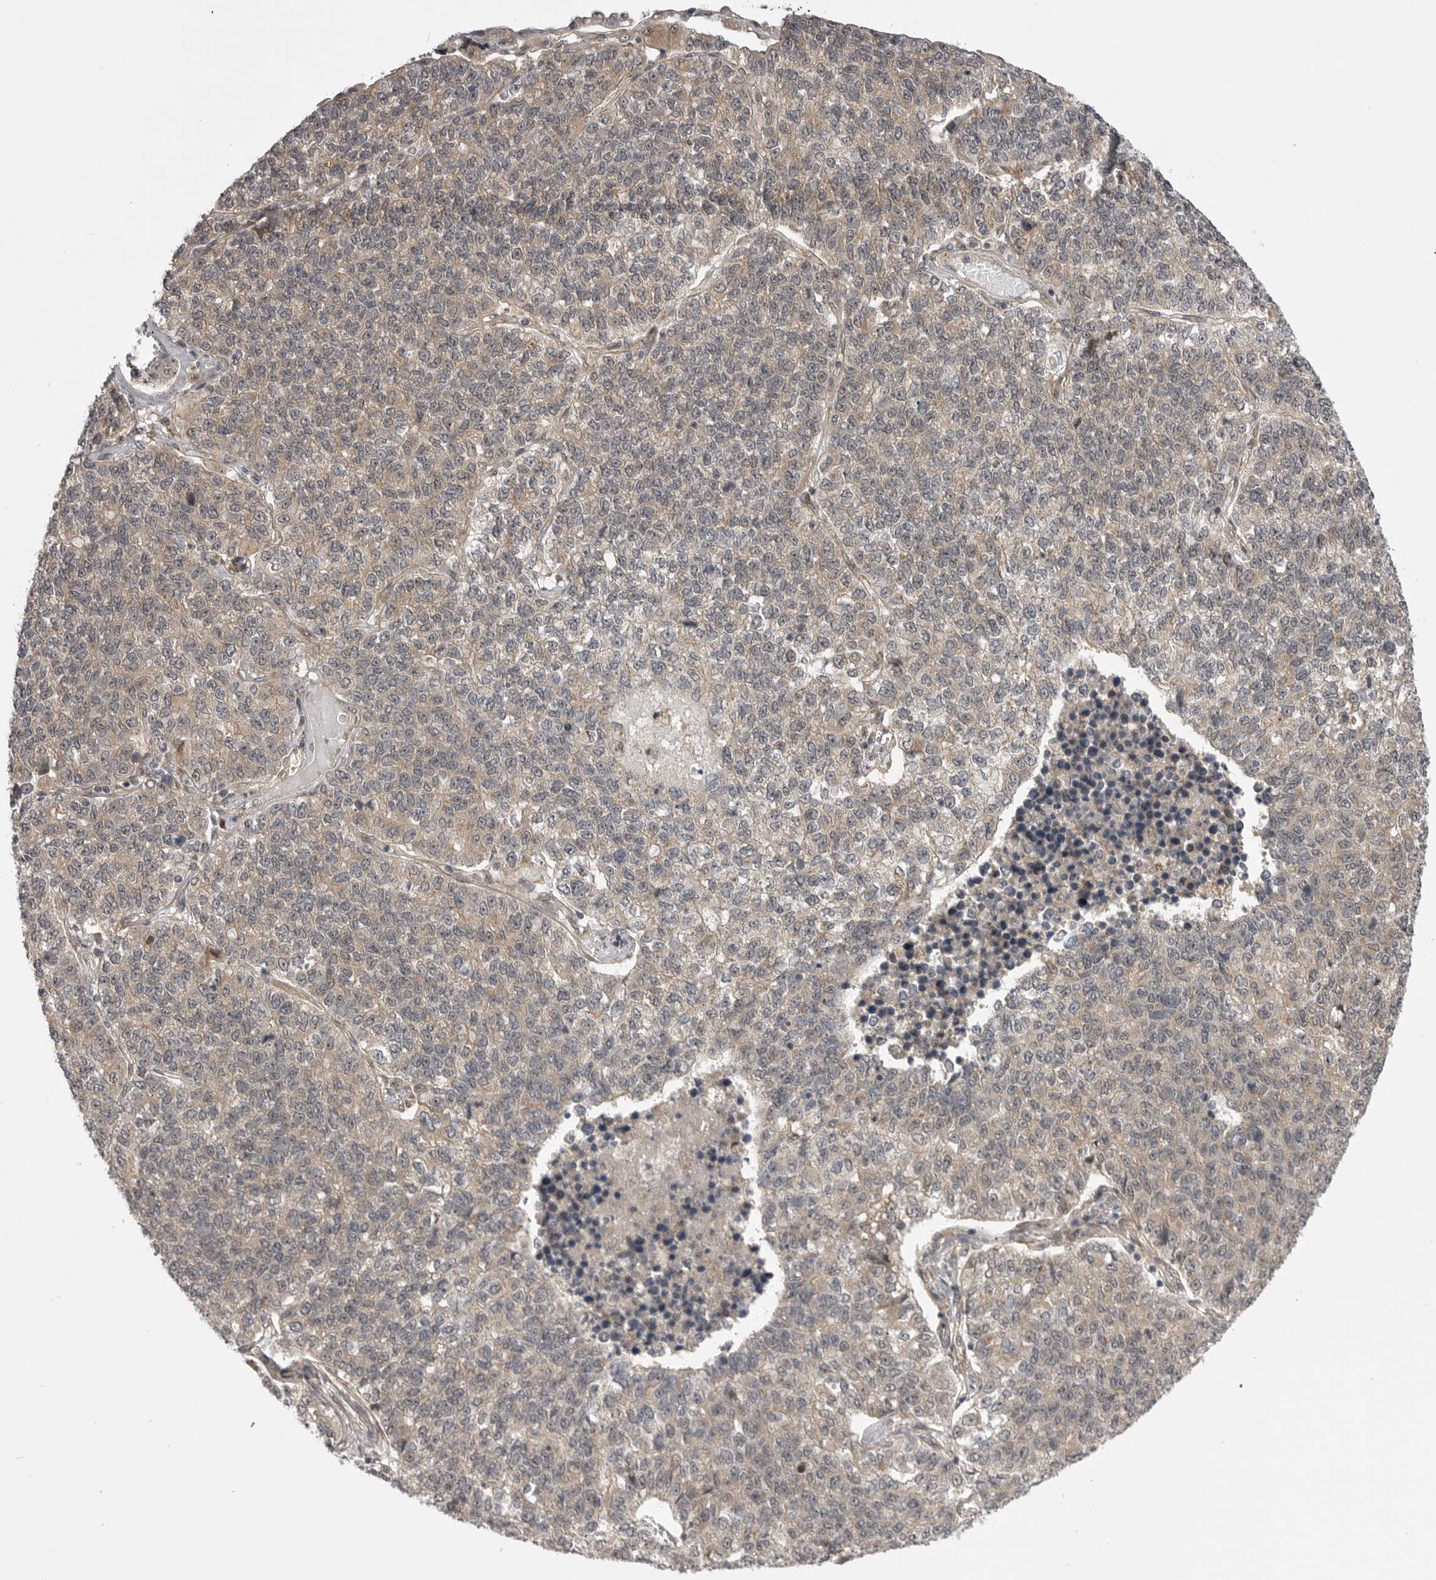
{"staining": {"intensity": "weak", "quantity": ">75%", "location": "cytoplasmic/membranous"}, "tissue": "lung cancer", "cell_type": "Tumor cells", "image_type": "cancer", "snomed": [{"axis": "morphology", "description": "Adenocarcinoma, NOS"}, {"axis": "topography", "description": "Lung"}], "caption": "This is a micrograph of immunohistochemistry staining of lung cancer (adenocarcinoma), which shows weak positivity in the cytoplasmic/membranous of tumor cells.", "gene": "PDCL", "patient": {"sex": "male", "age": 49}}